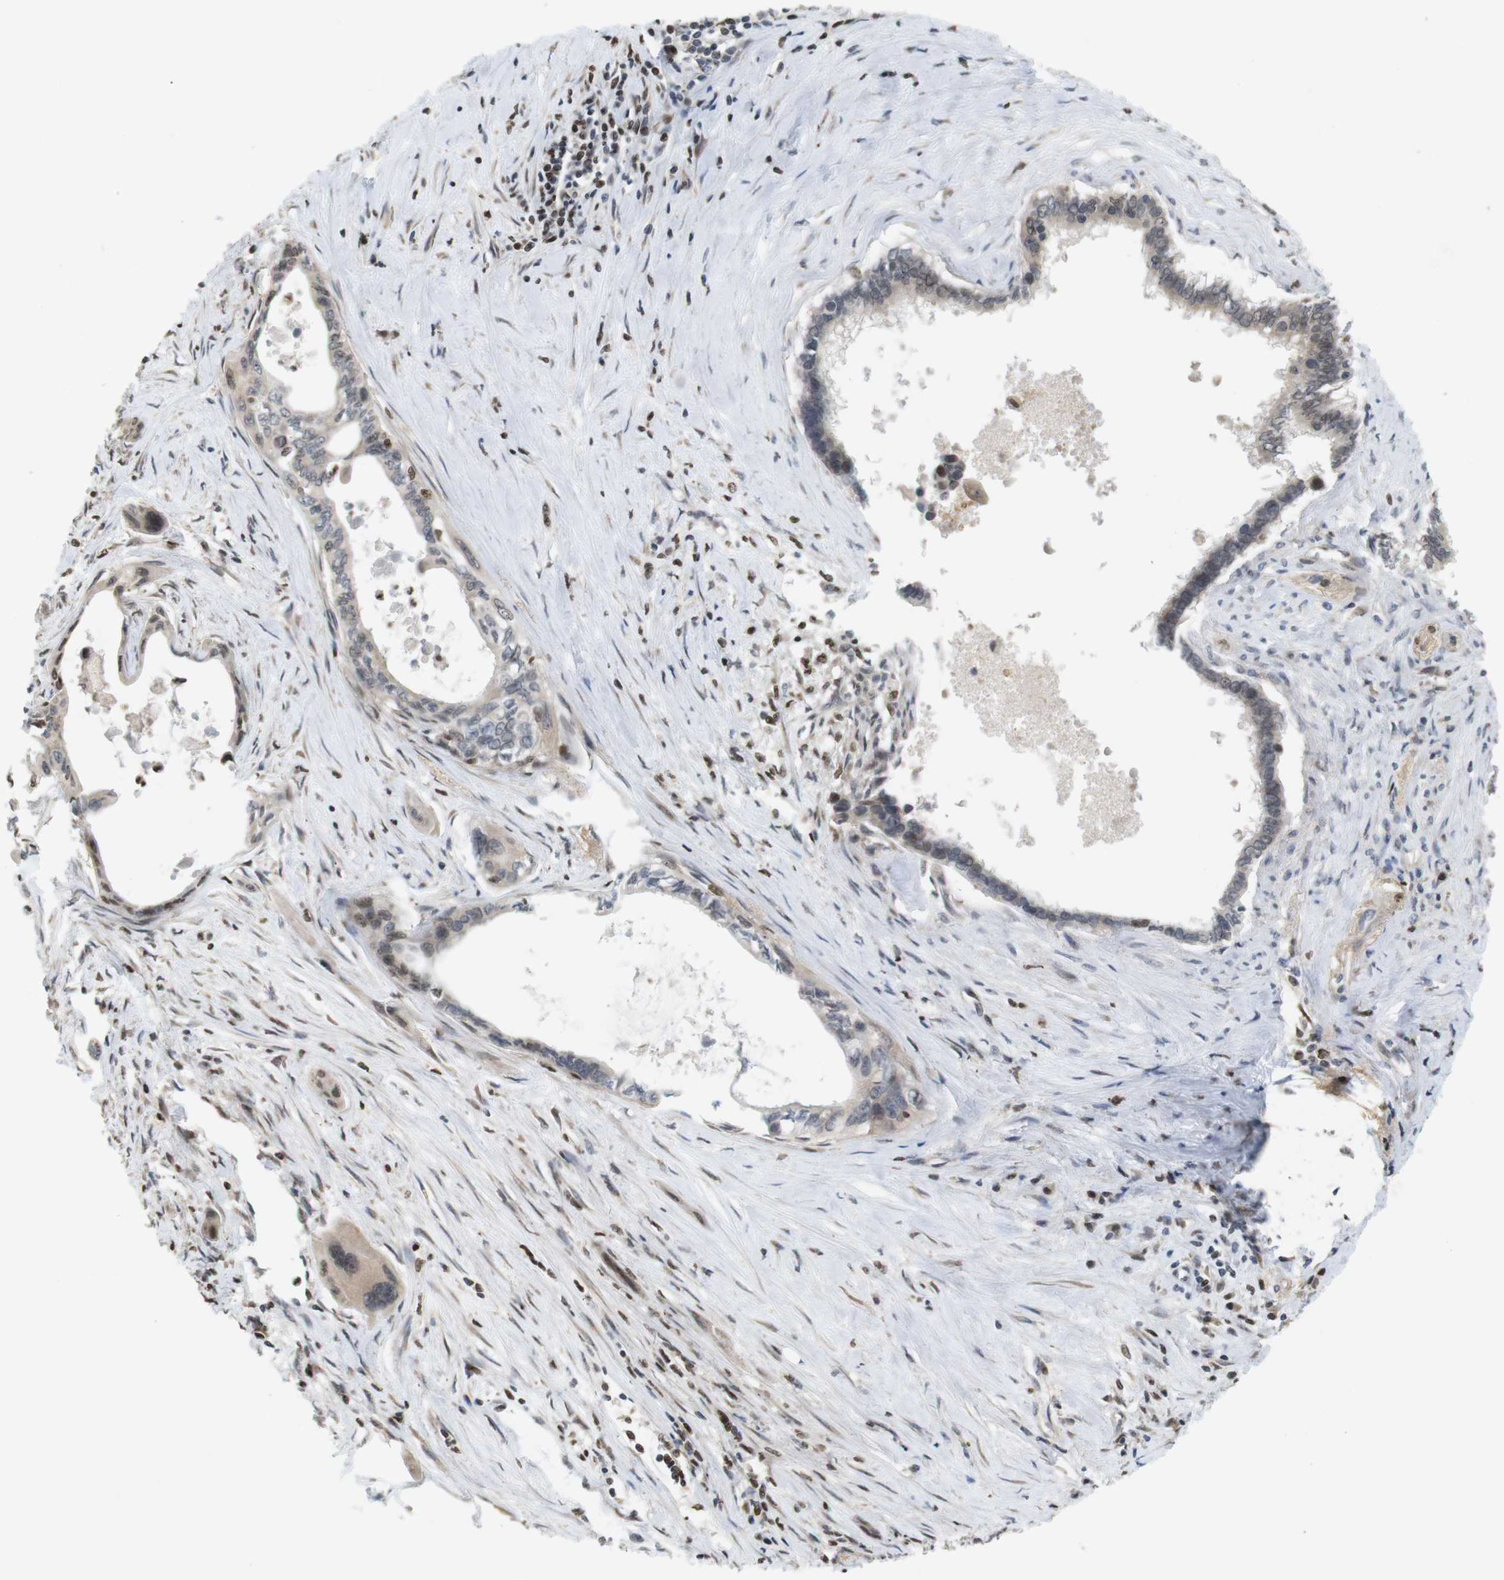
{"staining": {"intensity": "weak", "quantity": "<25%", "location": "cytoplasmic/membranous,nuclear"}, "tissue": "pancreatic cancer", "cell_type": "Tumor cells", "image_type": "cancer", "snomed": [{"axis": "morphology", "description": "Adenocarcinoma, NOS"}, {"axis": "topography", "description": "Pancreas"}], "caption": "Immunohistochemistry (IHC) image of adenocarcinoma (pancreatic) stained for a protein (brown), which shows no positivity in tumor cells.", "gene": "MBD1", "patient": {"sex": "male", "age": 73}}